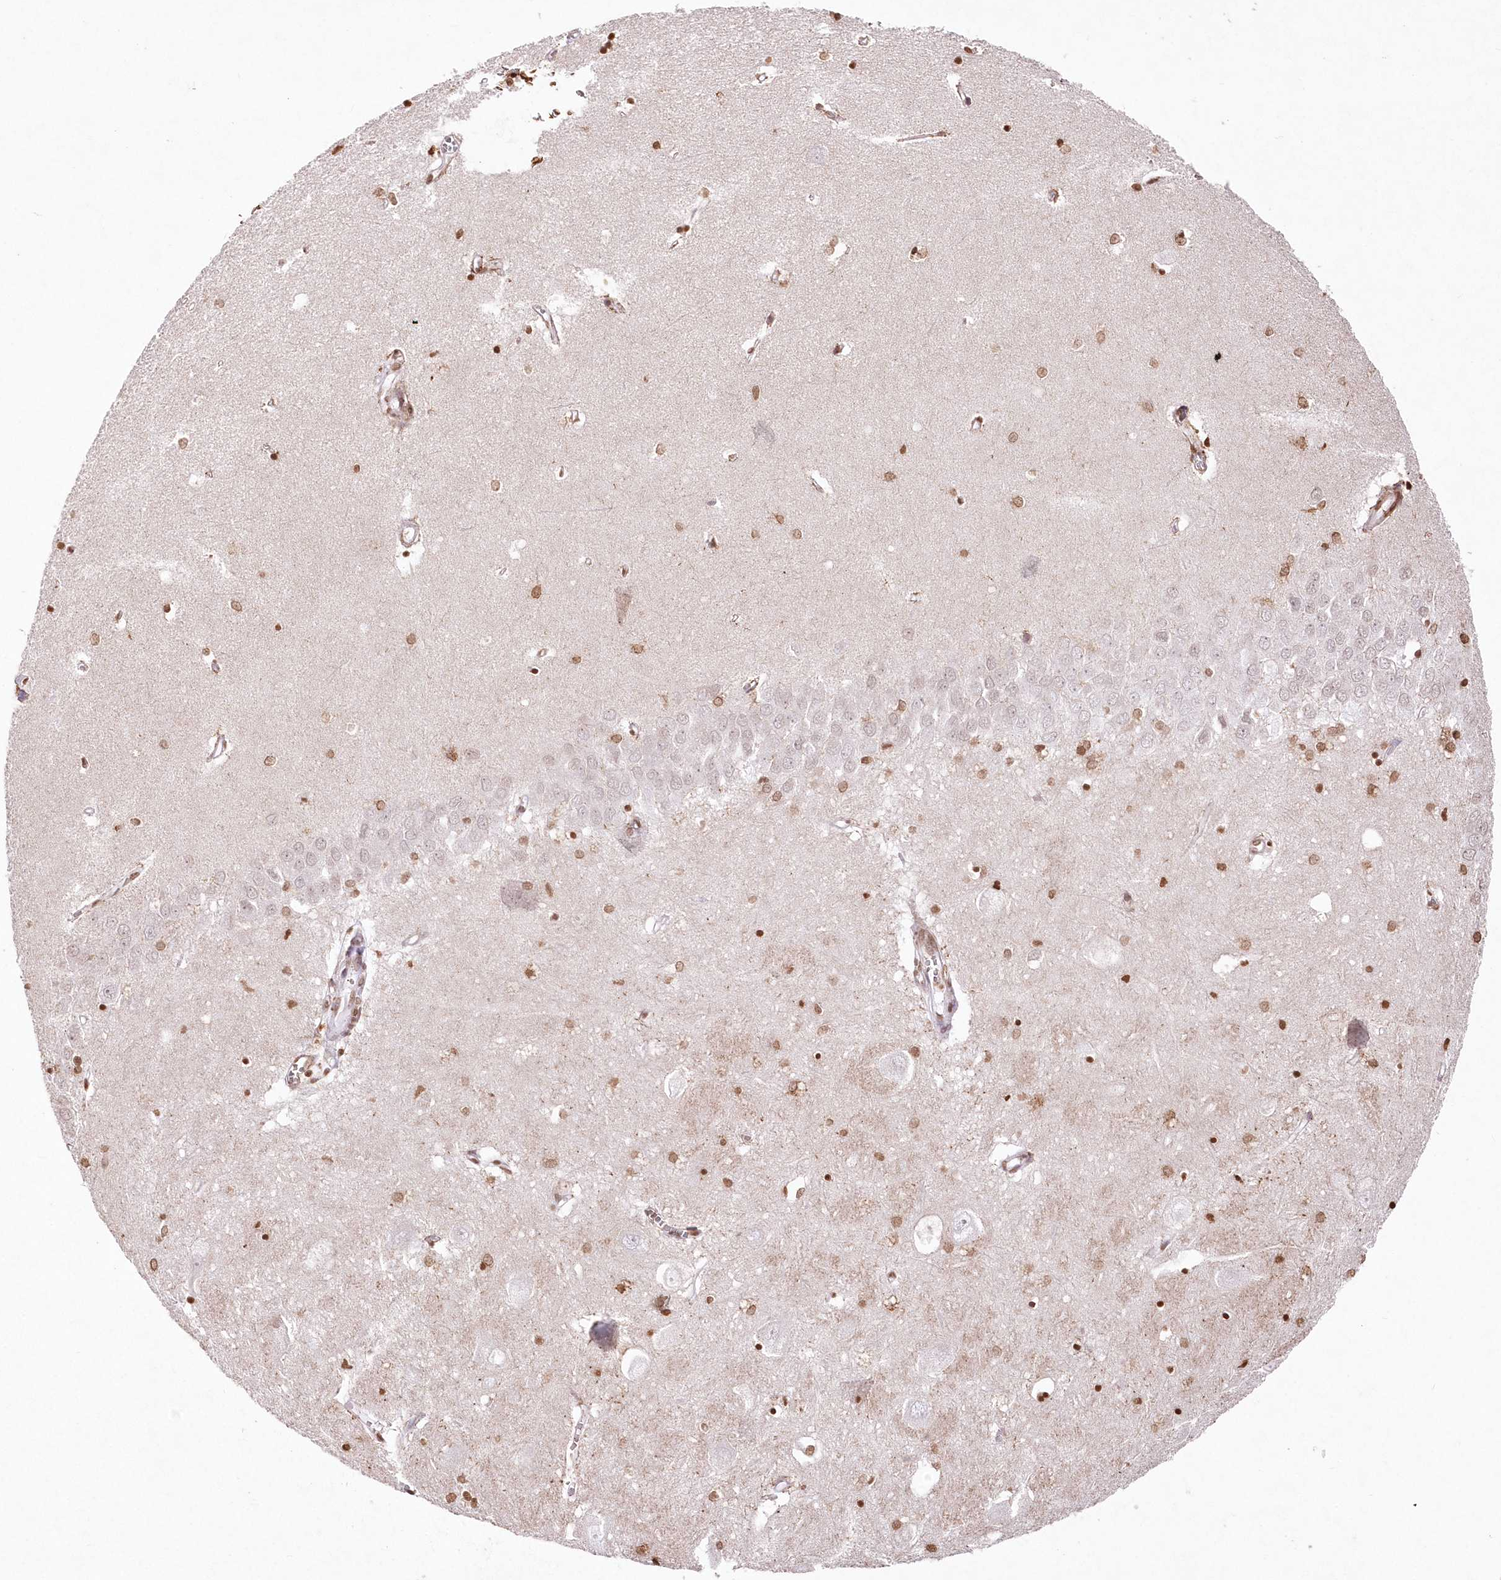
{"staining": {"intensity": "moderate", "quantity": ">75%", "location": "nuclear"}, "tissue": "hippocampus", "cell_type": "Glial cells", "image_type": "normal", "snomed": [{"axis": "morphology", "description": "Normal tissue, NOS"}, {"axis": "topography", "description": "Hippocampus"}], "caption": "This image displays IHC staining of unremarkable hippocampus, with medium moderate nuclear expression in approximately >75% of glial cells.", "gene": "ENSG00000275740", "patient": {"sex": "female", "age": 64}}